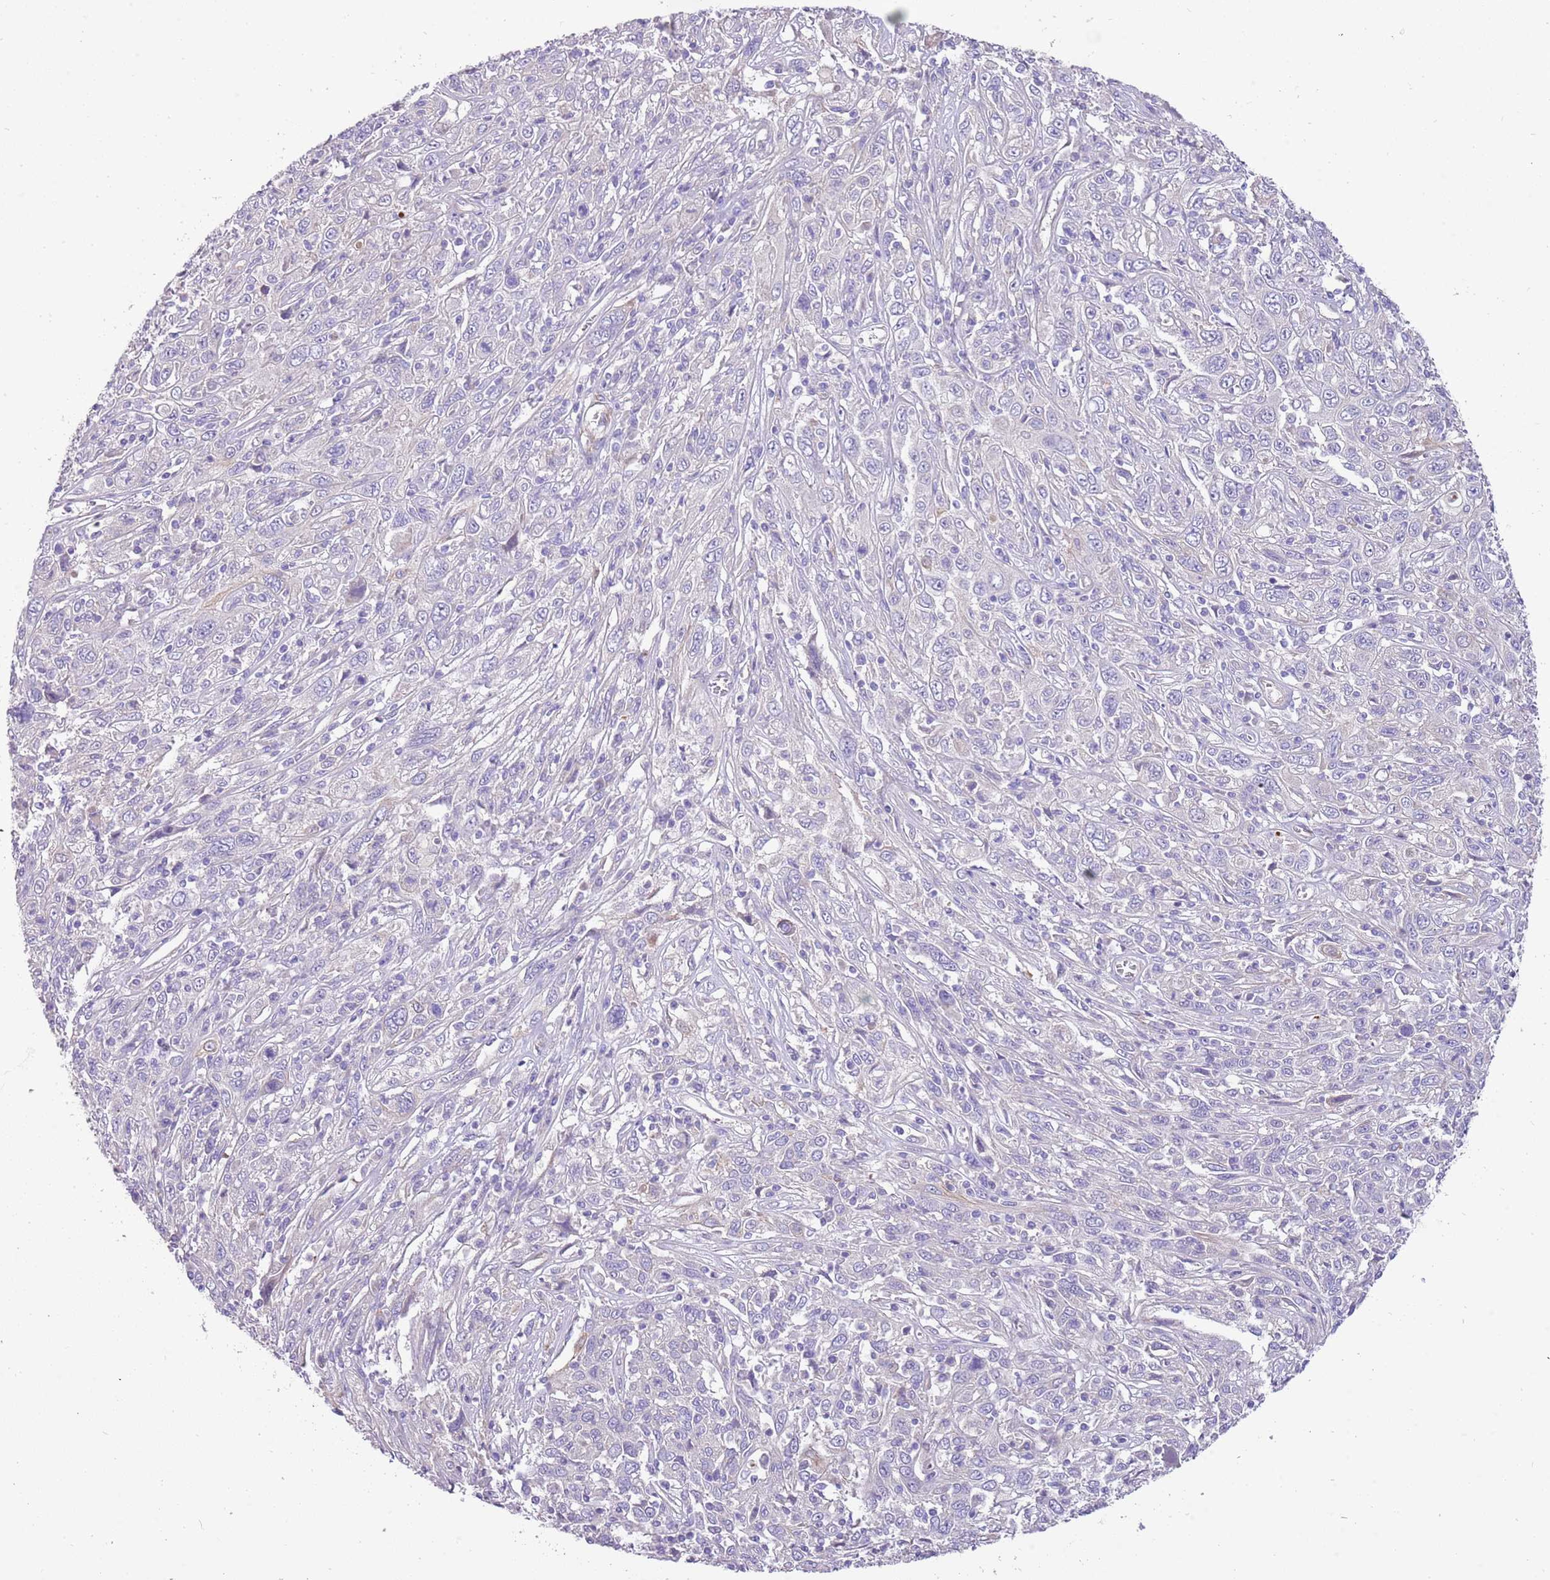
{"staining": {"intensity": "moderate", "quantity": "<25%", "location": "cytoplasmic/membranous"}, "tissue": "cervical cancer", "cell_type": "Tumor cells", "image_type": "cancer", "snomed": [{"axis": "morphology", "description": "Squamous cell carcinoma, NOS"}, {"axis": "topography", "description": "Cervix"}], "caption": "Moderate cytoplasmic/membranous expression is identified in approximately <25% of tumor cells in cervical cancer (squamous cell carcinoma).", "gene": "SERINC3", "patient": {"sex": "female", "age": 46}}